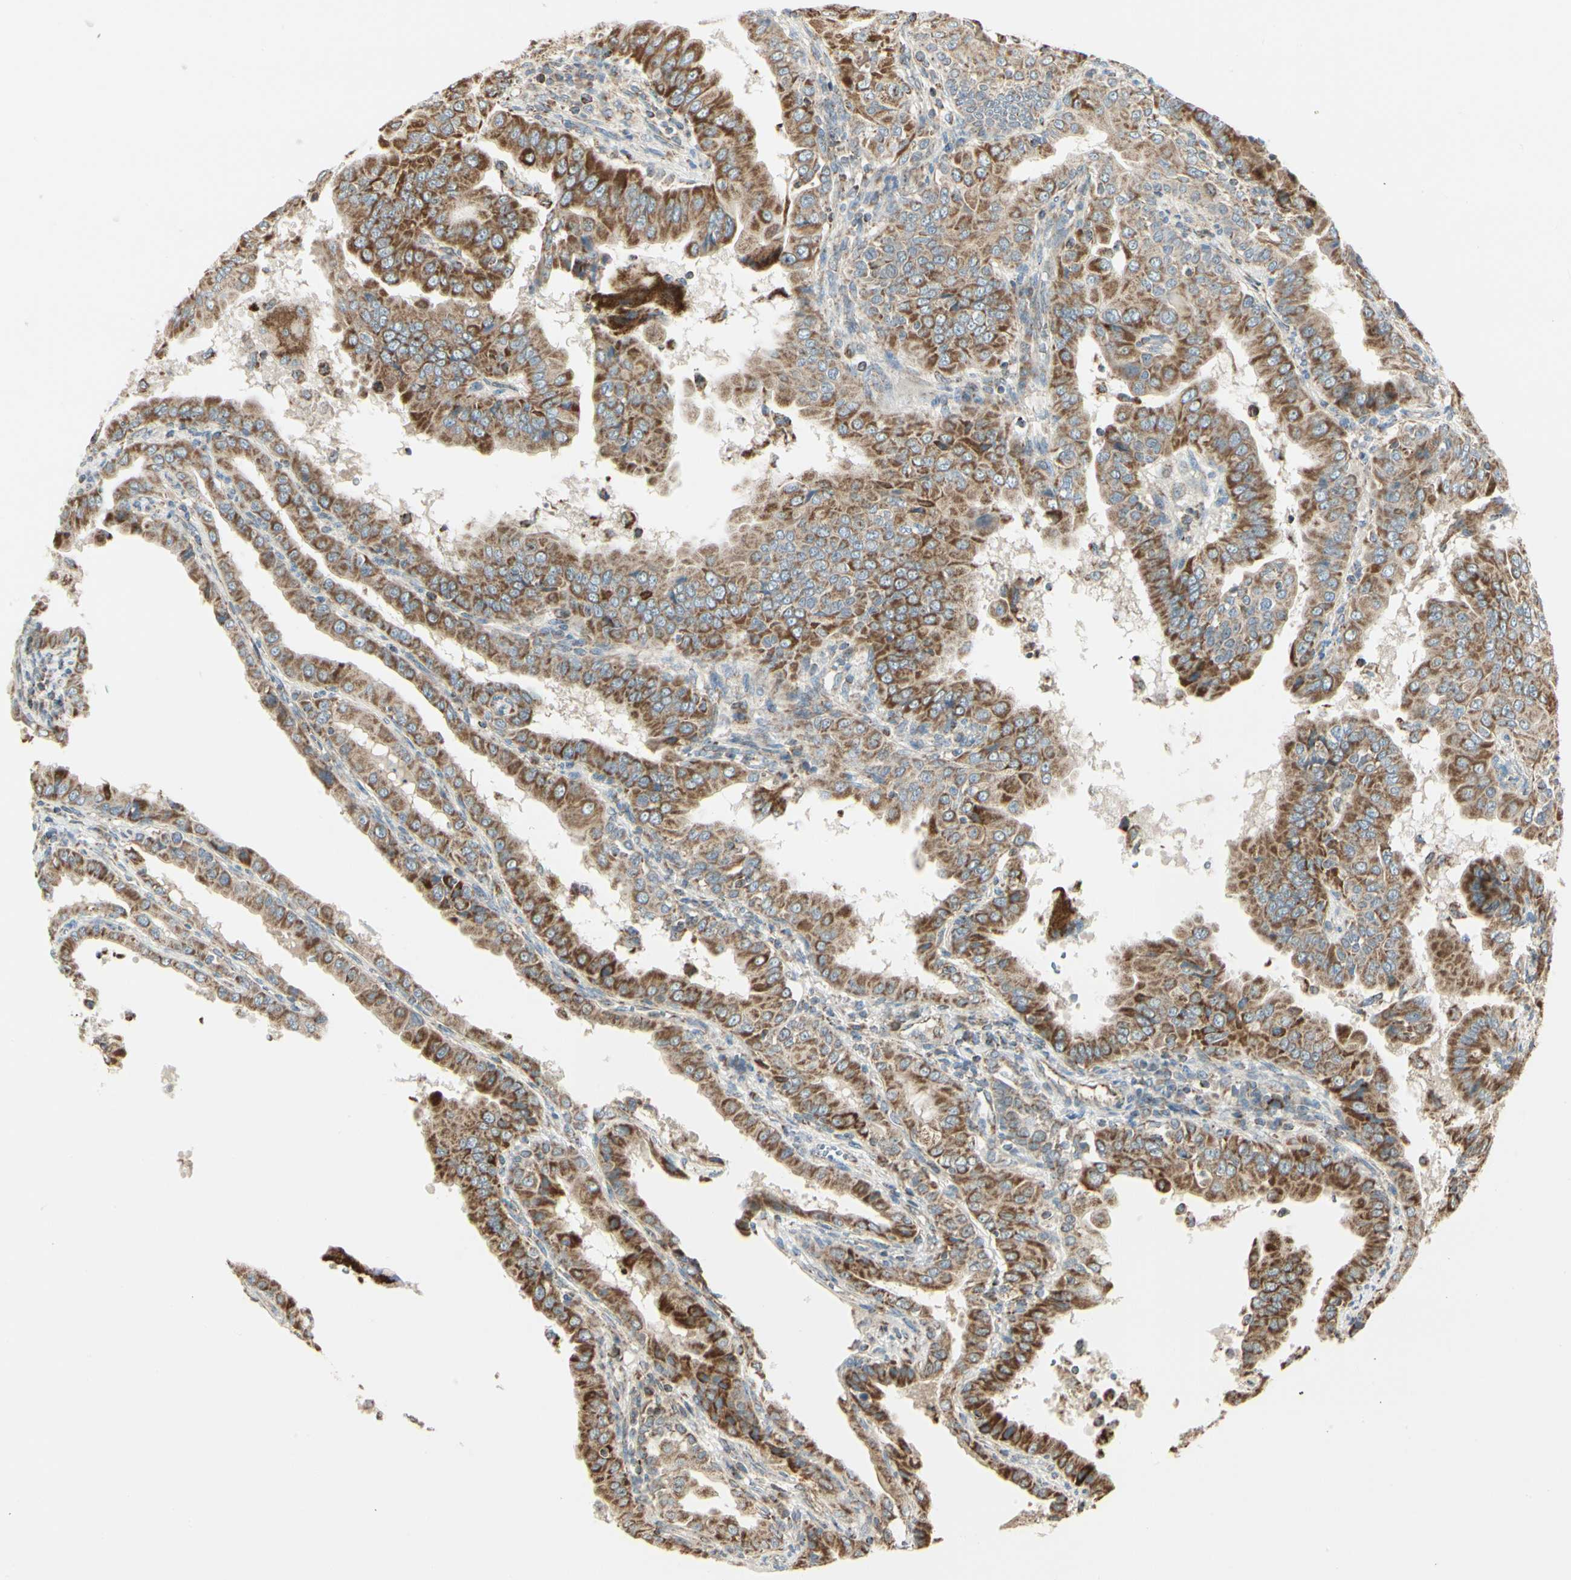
{"staining": {"intensity": "strong", "quantity": "25%-75%", "location": "cytoplasmic/membranous"}, "tissue": "thyroid cancer", "cell_type": "Tumor cells", "image_type": "cancer", "snomed": [{"axis": "morphology", "description": "Papillary adenocarcinoma, NOS"}, {"axis": "topography", "description": "Thyroid gland"}], "caption": "A photomicrograph of human papillary adenocarcinoma (thyroid) stained for a protein displays strong cytoplasmic/membranous brown staining in tumor cells.", "gene": "ANKS6", "patient": {"sex": "male", "age": 33}}